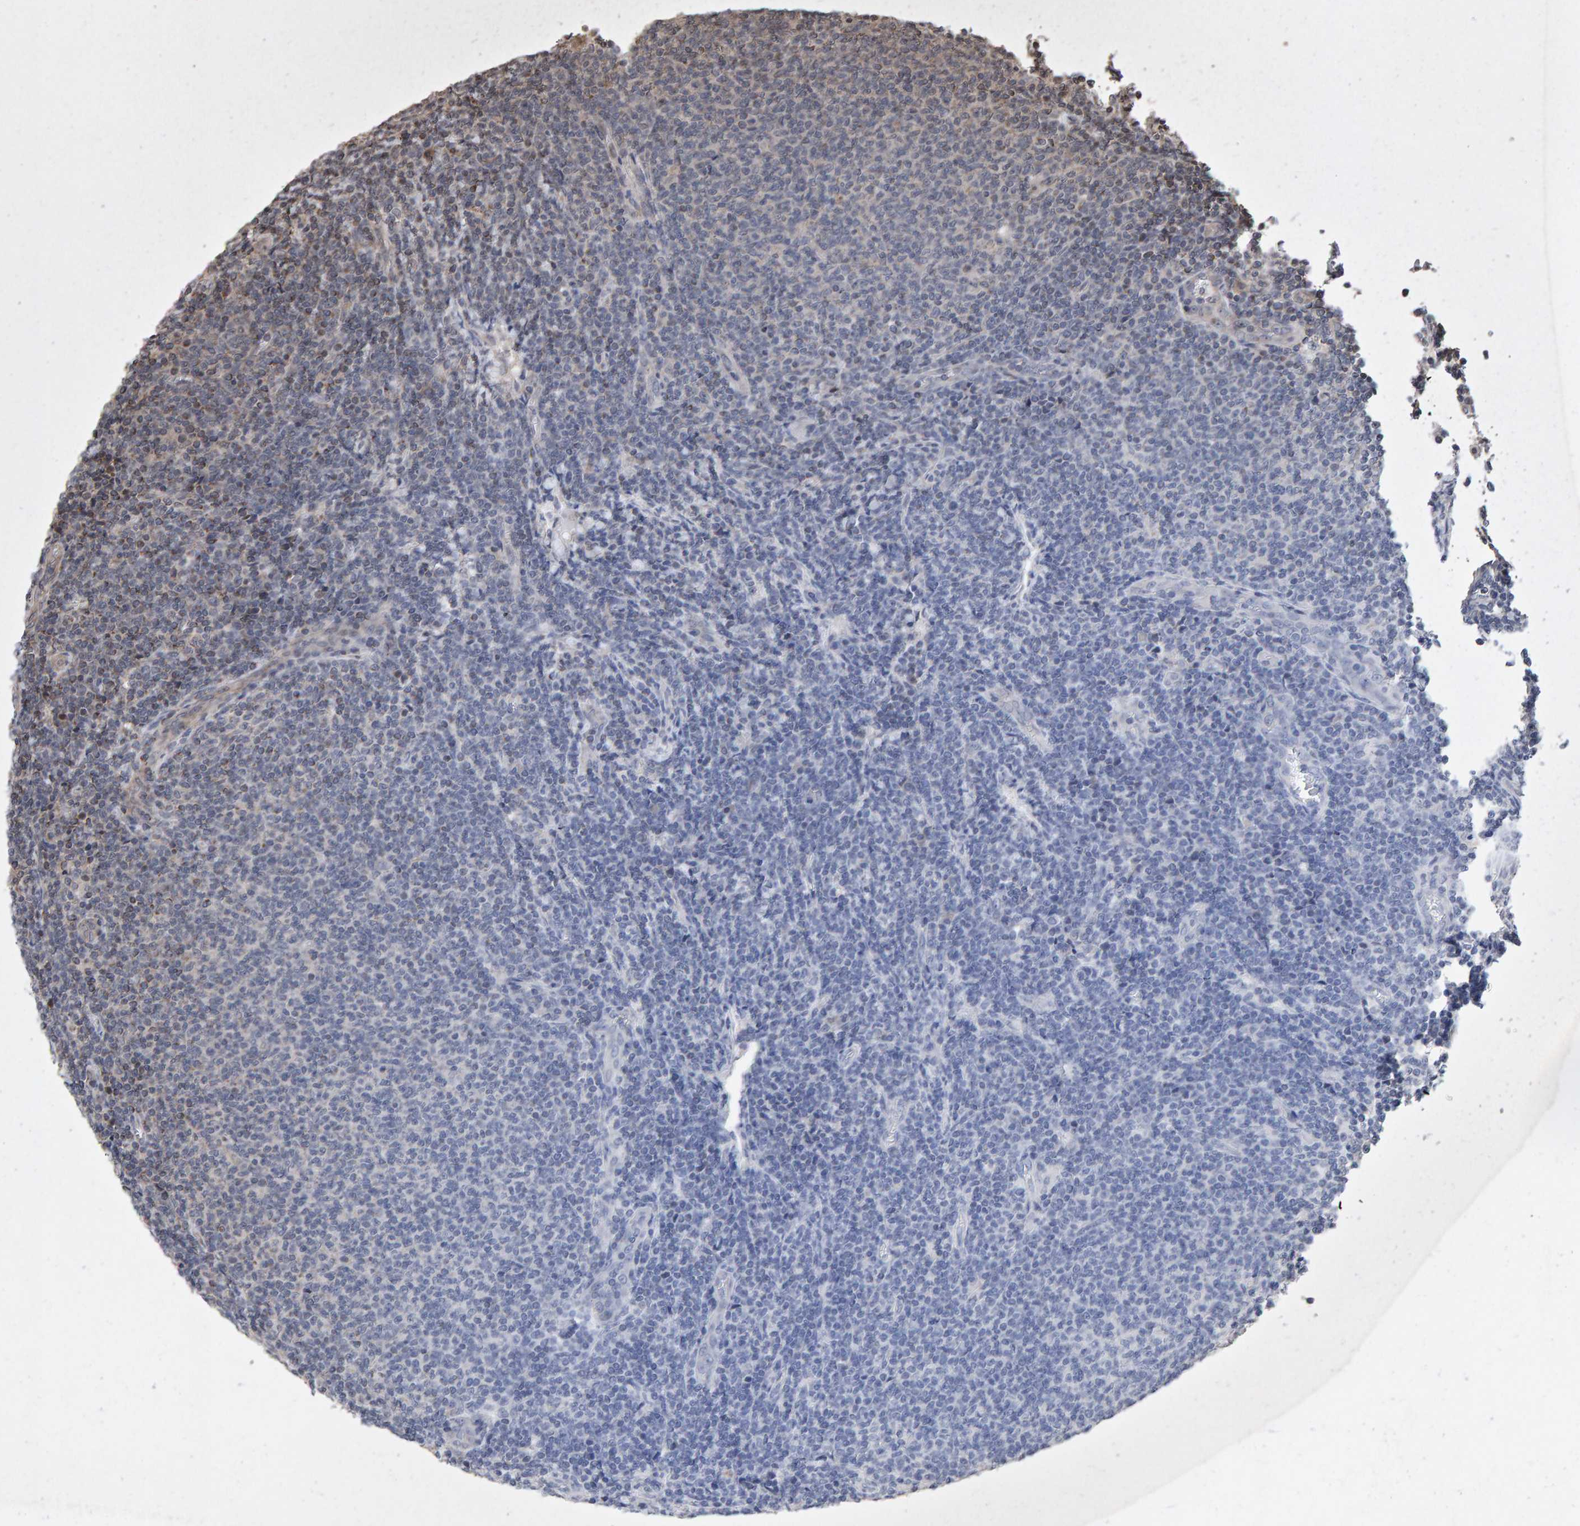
{"staining": {"intensity": "weak", "quantity": "<25%", "location": "cytoplasmic/membranous"}, "tissue": "lymphoma", "cell_type": "Tumor cells", "image_type": "cancer", "snomed": [{"axis": "morphology", "description": "Malignant lymphoma, non-Hodgkin's type, Low grade"}, {"axis": "topography", "description": "Lymph node"}], "caption": "IHC of low-grade malignant lymphoma, non-Hodgkin's type demonstrates no expression in tumor cells.", "gene": "PECR", "patient": {"sex": "male", "age": 66}}